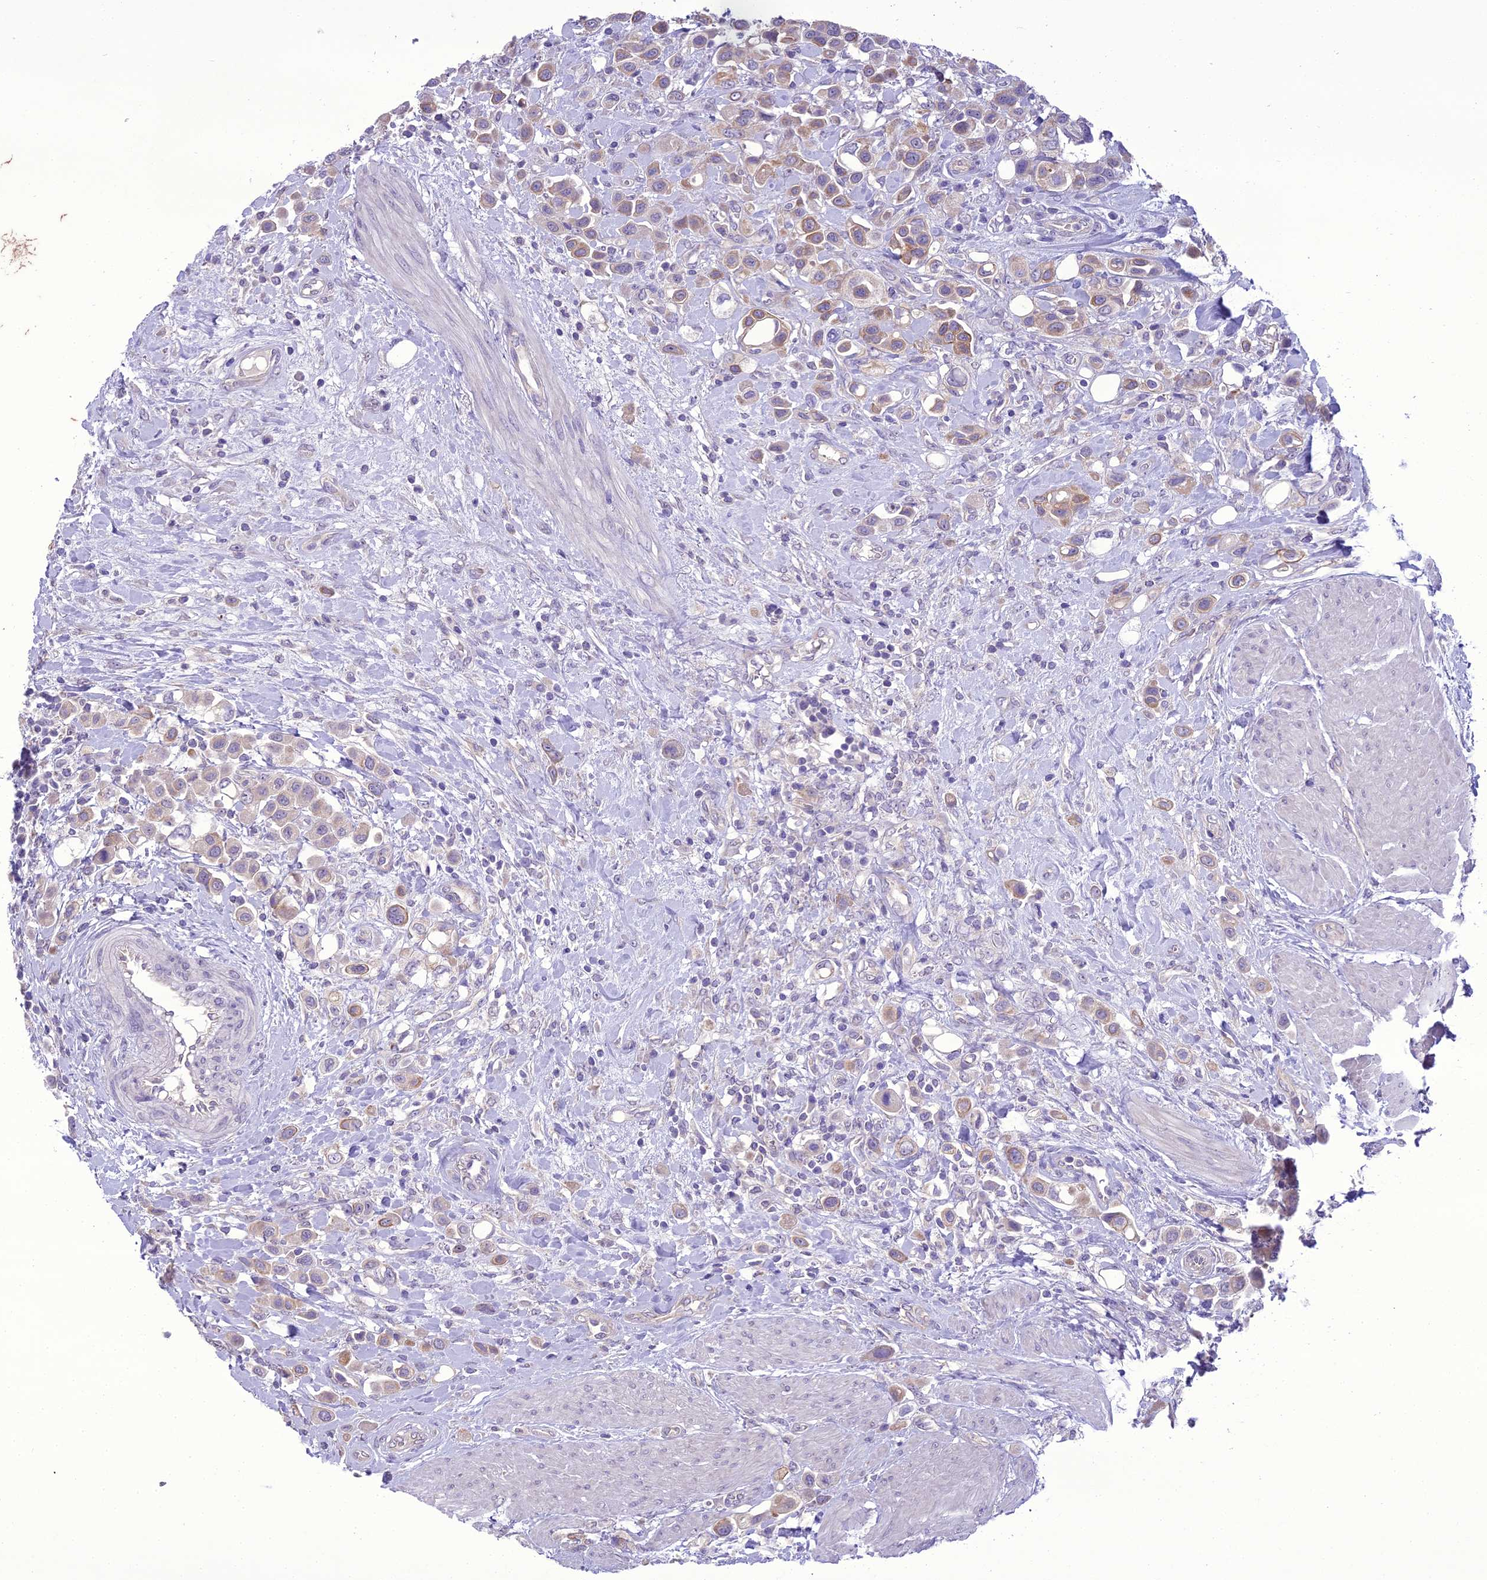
{"staining": {"intensity": "weak", "quantity": "25%-75%", "location": "cytoplasmic/membranous"}, "tissue": "urothelial cancer", "cell_type": "Tumor cells", "image_type": "cancer", "snomed": [{"axis": "morphology", "description": "Urothelial carcinoma, High grade"}, {"axis": "topography", "description": "Urinary bladder"}], "caption": "High-grade urothelial carcinoma stained with immunohistochemistry shows weak cytoplasmic/membranous positivity in approximately 25%-75% of tumor cells.", "gene": "SCRT1", "patient": {"sex": "male", "age": 50}}